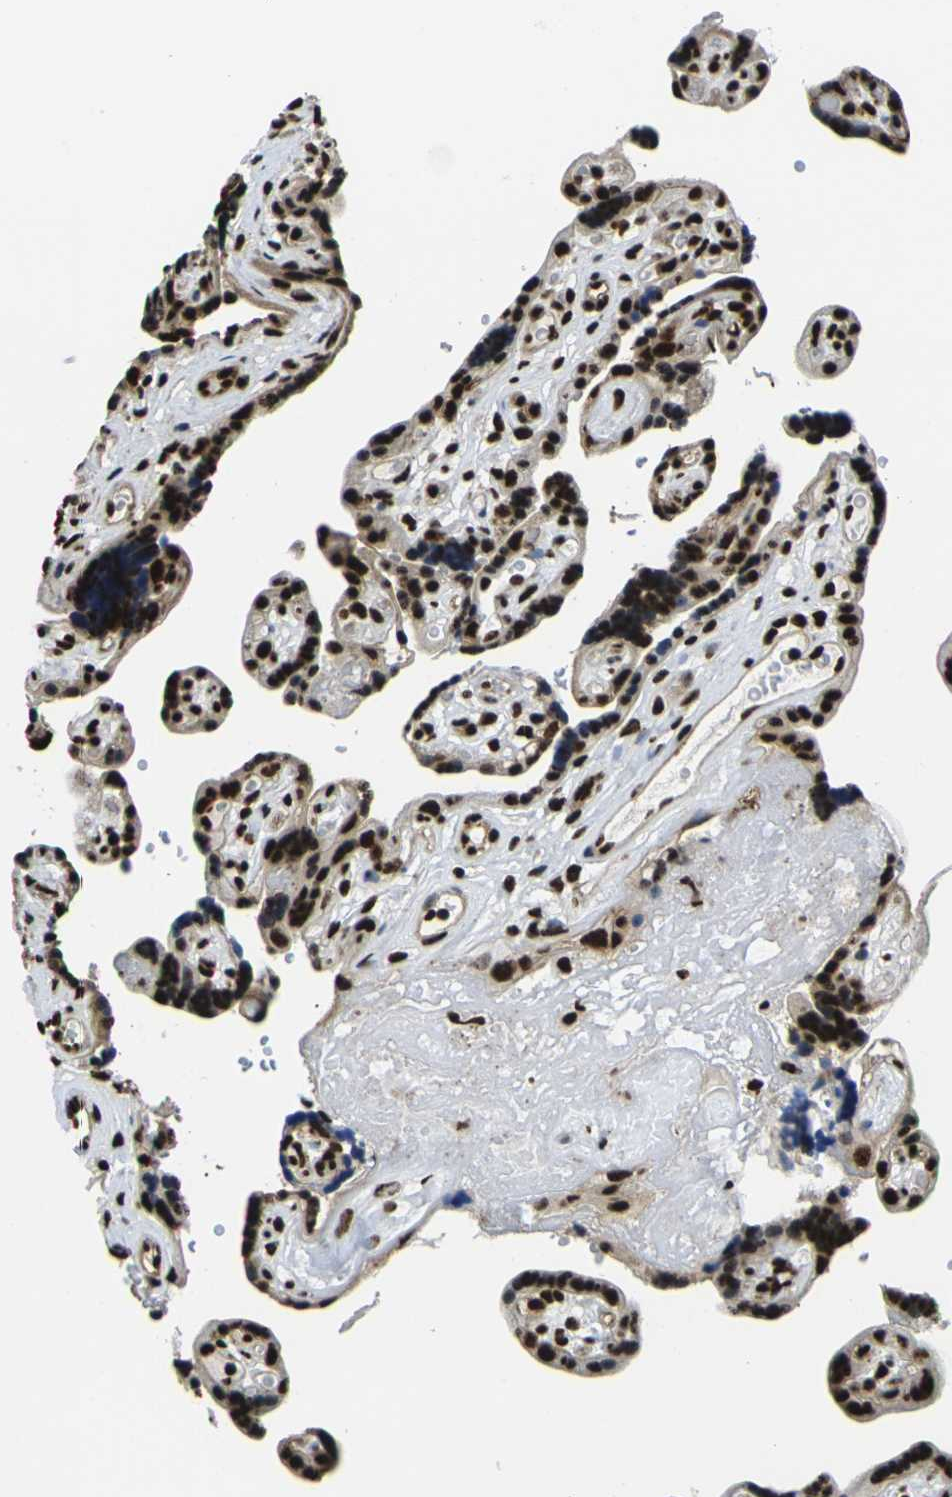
{"staining": {"intensity": "strong", "quantity": ">75%", "location": "nuclear"}, "tissue": "placenta", "cell_type": "Trophoblastic cells", "image_type": "normal", "snomed": [{"axis": "morphology", "description": "Normal tissue, NOS"}, {"axis": "topography", "description": "Placenta"}], "caption": "IHC staining of normal placenta, which demonstrates high levels of strong nuclear positivity in about >75% of trophoblastic cells indicating strong nuclear protein expression. The staining was performed using DAB (brown) for protein detection and nuclei were counterstained in hematoxylin (blue).", "gene": "SMARCC1", "patient": {"sex": "female", "age": 30}}